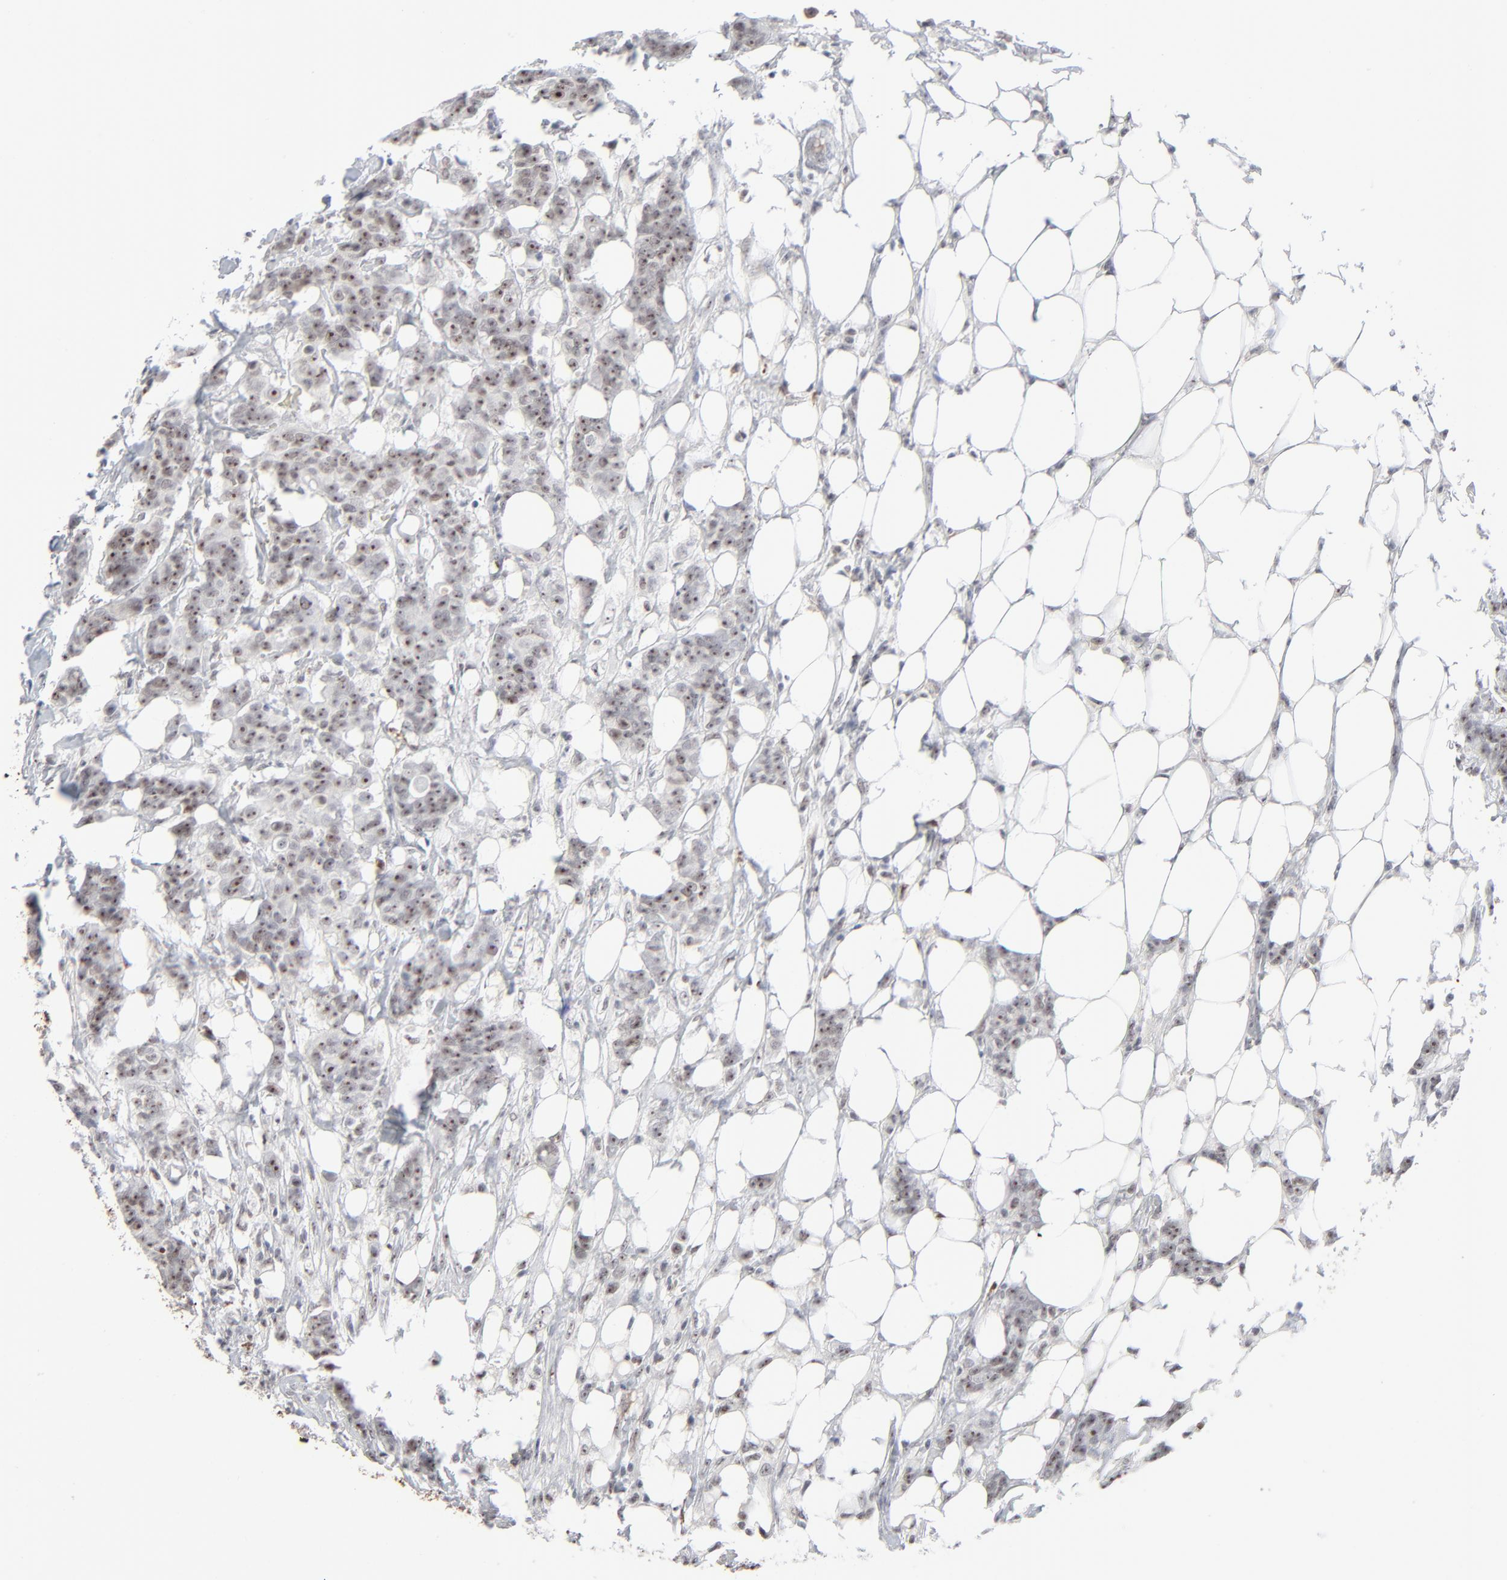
{"staining": {"intensity": "weak", "quantity": ">75%", "location": "nuclear"}, "tissue": "breast cancer", "cell_type": "Tumor cells", "image_type": "cancer", "snomed": [{"axis": "morphology", "description": "Duct carcinoma"}, {"axis": "topography", "description": "Breast"}], "caption": "Breast intraductal carcinoma stained for a protein exhibits weak nuclear positivity in tumor cells.", "gene": "MPHOSPH6", "patient": {"sex": "female", "age": 40}}